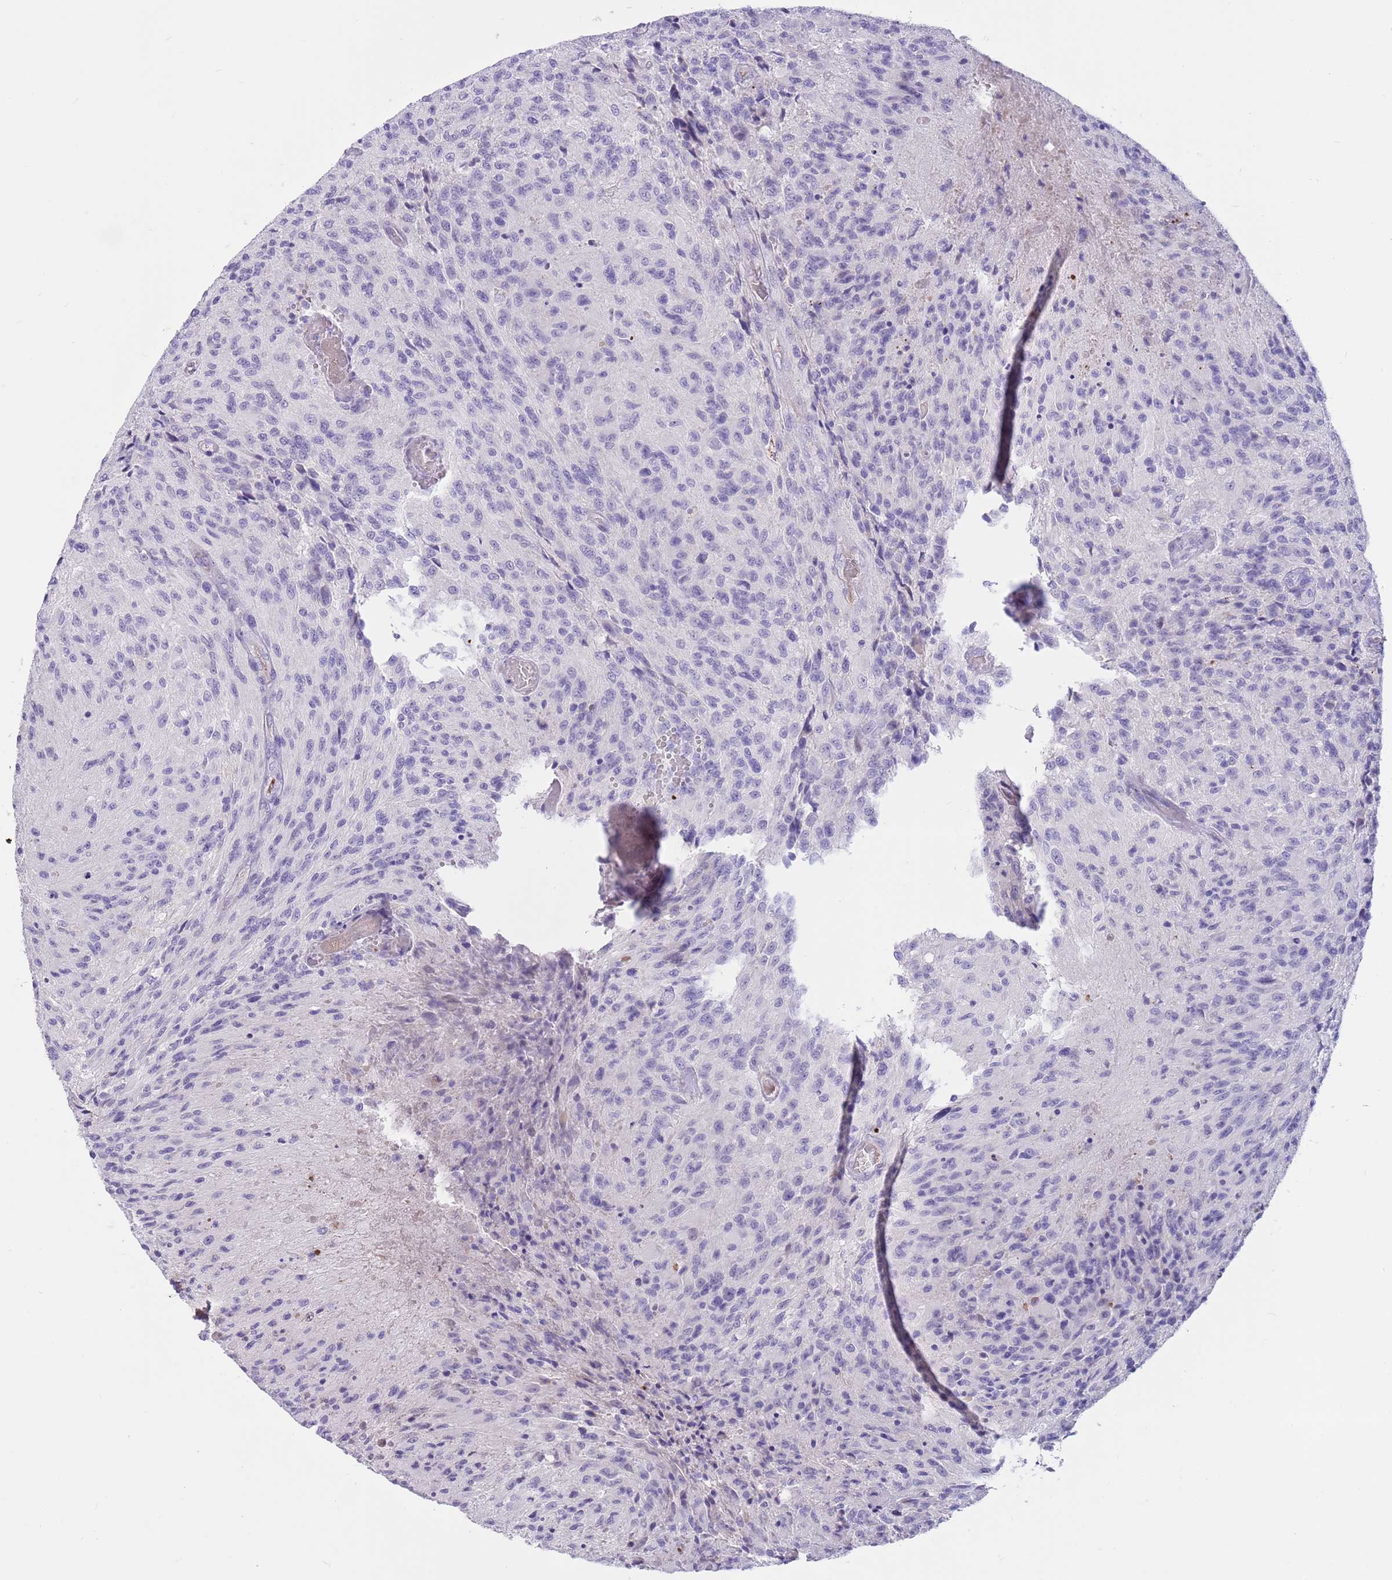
{"staining": {"intensity": "negative", "quantity": "none", "location": "none"}, "tissue": "glioma", "cell_type": "Tumor cells", "image_type": "cancer", "snomed": [{"axis": "morphology", "description": "Normal tissue, NOS"}, {"axis": "morphology", "description": "Glioma, malignant, High grade"}, {"axis": "topography", "description": "Cerebral cortex"}], "caption": "Tumor cells are negative for protein expression in human glioma.", "gene": "LEPROTL1", "patient": {"sex": "male", "age": 56}}